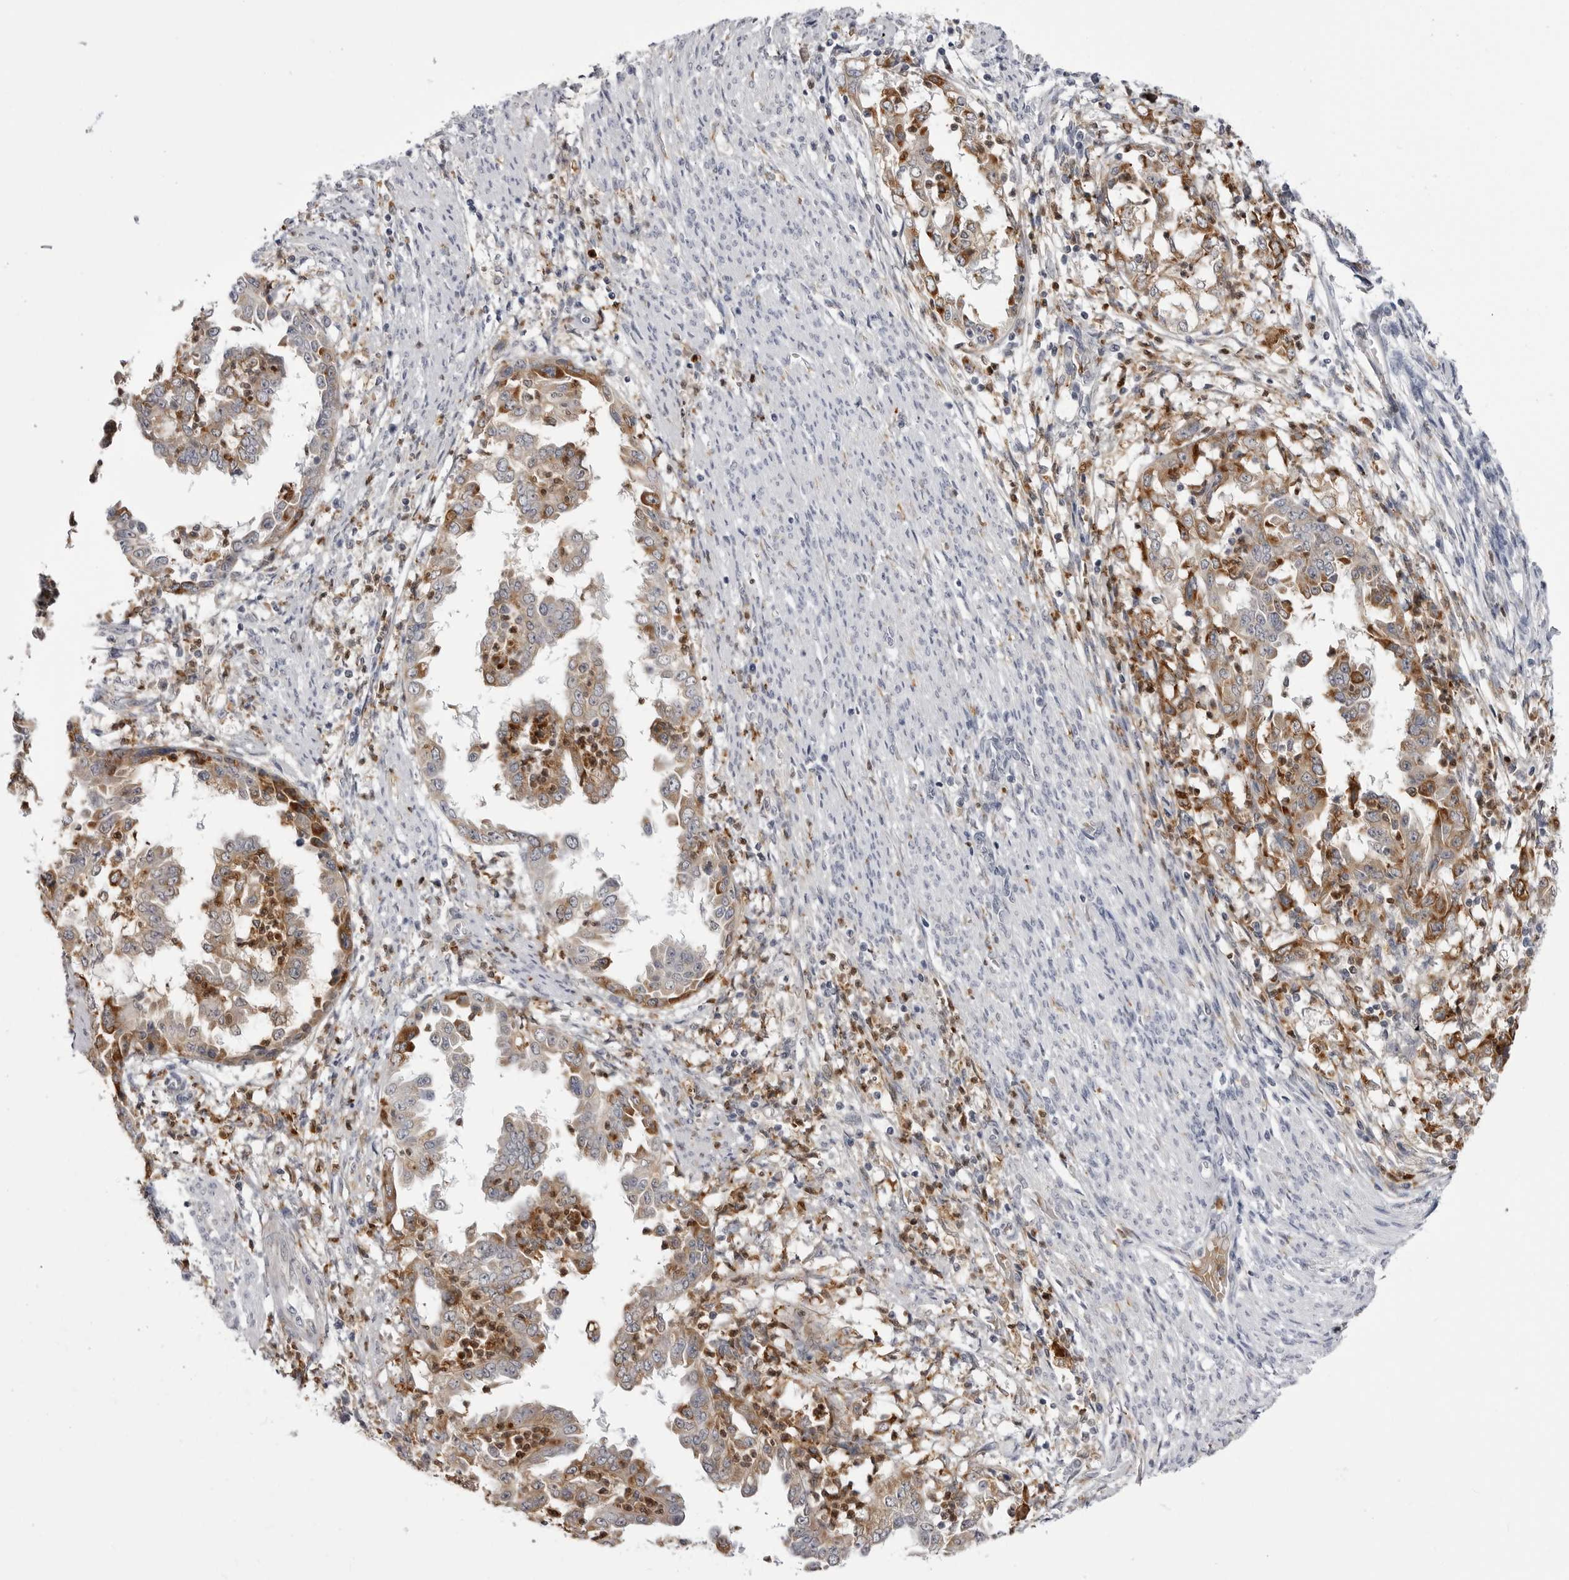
{"staining": {"intensity": "moderate", "quantity": ">75%", "location": "cytoplasmic/membranous"}, "tissue": "endometrial cancer", "cell_type": "Tumor cells", "image_type": "cancer", "snomed": [{"axis": "morphology", "description": "Adenocarcinoma, NOS"}, {"axis": "topography", "description": "Endometrium"}], "caption": "Brown immunohistochemical staining in endometrial adenocarcinoma displays moderate cytoplasmic/membranous staining in about >75% of tumor cells.", "gene": "STAP2", "patient": {"sex": "female", "age": 85}}